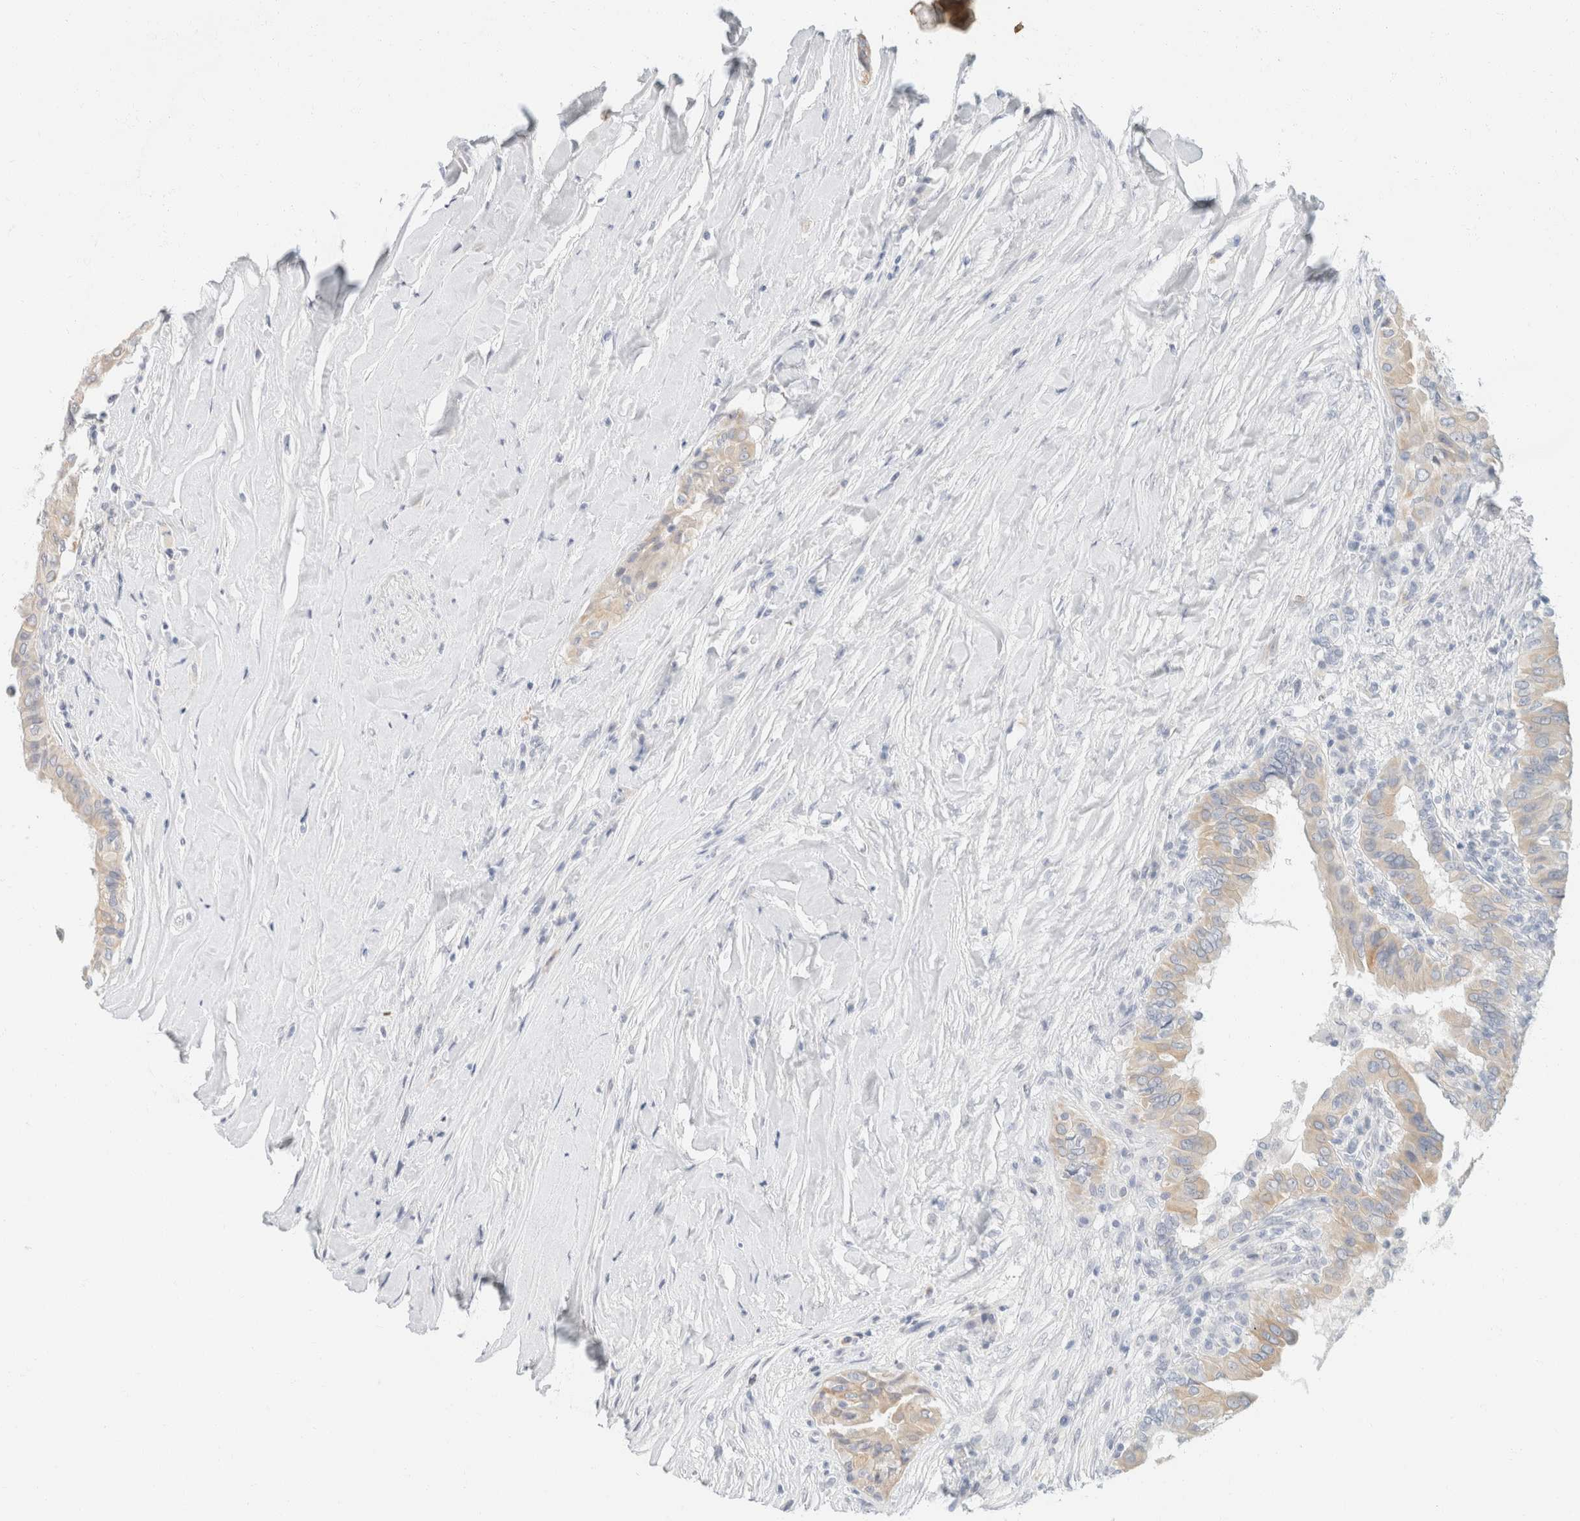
{"staining": {"intensity": "weak", "quantity": "<25%", "location": "cytoplasmic/membranous"}, "tissue": "thyroid cancer", "cell_type": "Tumor cells", "image_type": "cancer", "snomed": [{"axis": "morphology", "description": "Papillary adenocarcinoma, NOS"}, {"axis": "topography", "description": "Thyroid gland"}], "caption": "Immunohistochemistry photomicrograph of neoplastic tissue: human papillary adenocarcinoma (thyroid) stained with DAB exhibits no significant protein staining in tumor cells. (DAB (3,3'-diaminobenzidine) immunohistochemistry (IHC) visualized using brightfield microscopy, high magnification).", "gene": "KRT20", "patient": {"sex": "male", "age": 33}}